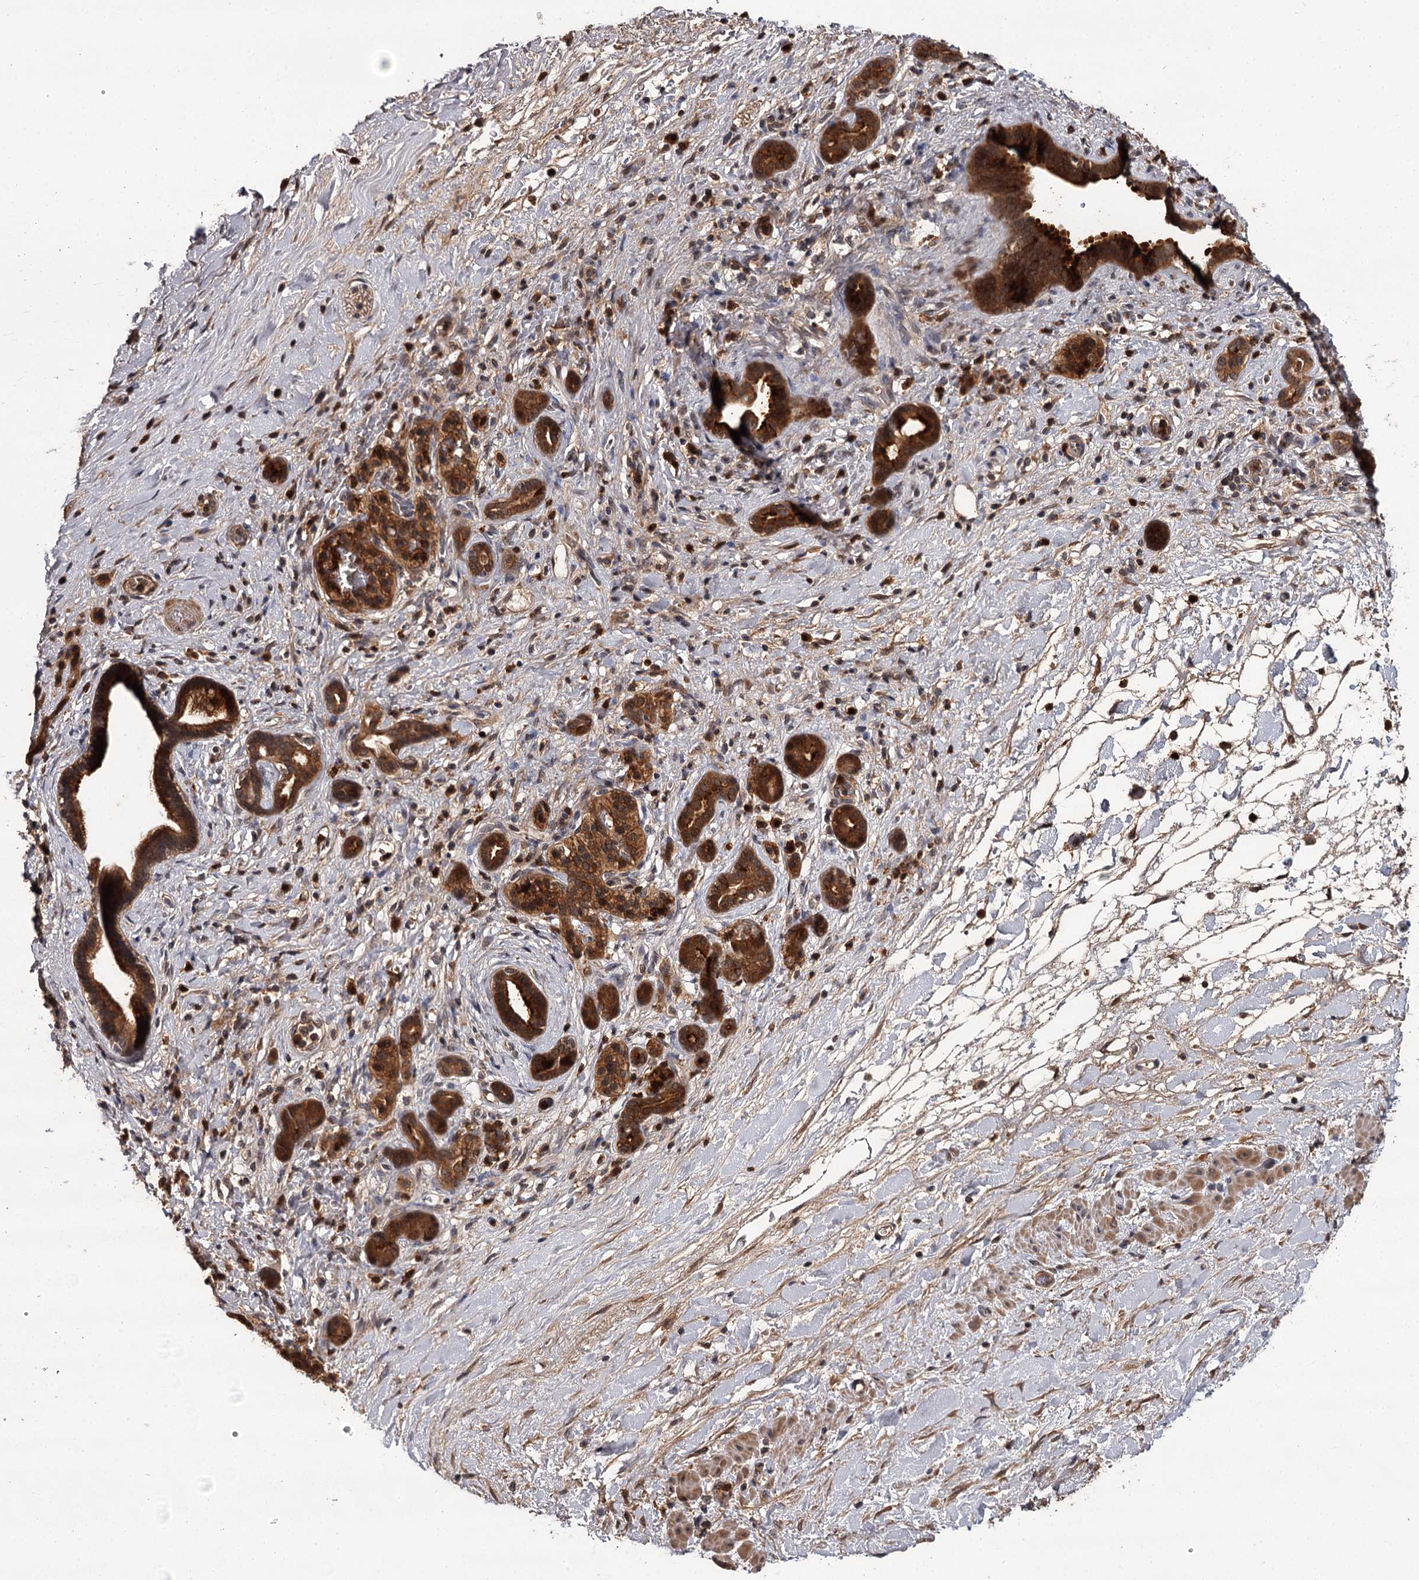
{"staining": {"intensity": "strong", "quantity": ">75%", "location": "cytoplasmic/membranous"}, "tissue": "pancreatic cancer", "cell_type": "Tumor cells", "image_type": "cancer", "snomed": [{"axis": "morphology", "description": "Normal tissue, NOS"}, {"axis": "morphology", "description": "Adenocarcinoma, NOS"}, {"axis": "topography", "description": "Pancreas"}, {"axis": "topography", "description": "Peripheral nerve tissue"}], "caption": "Adenocarcinoma (pancreatic) stained with immunohistochemistry reveals strong cytoplasmic/membranous expression in approximately >75% of tumor cells.", "gene": "TTC12", "patient": {"sex": "female", "age": 77}}